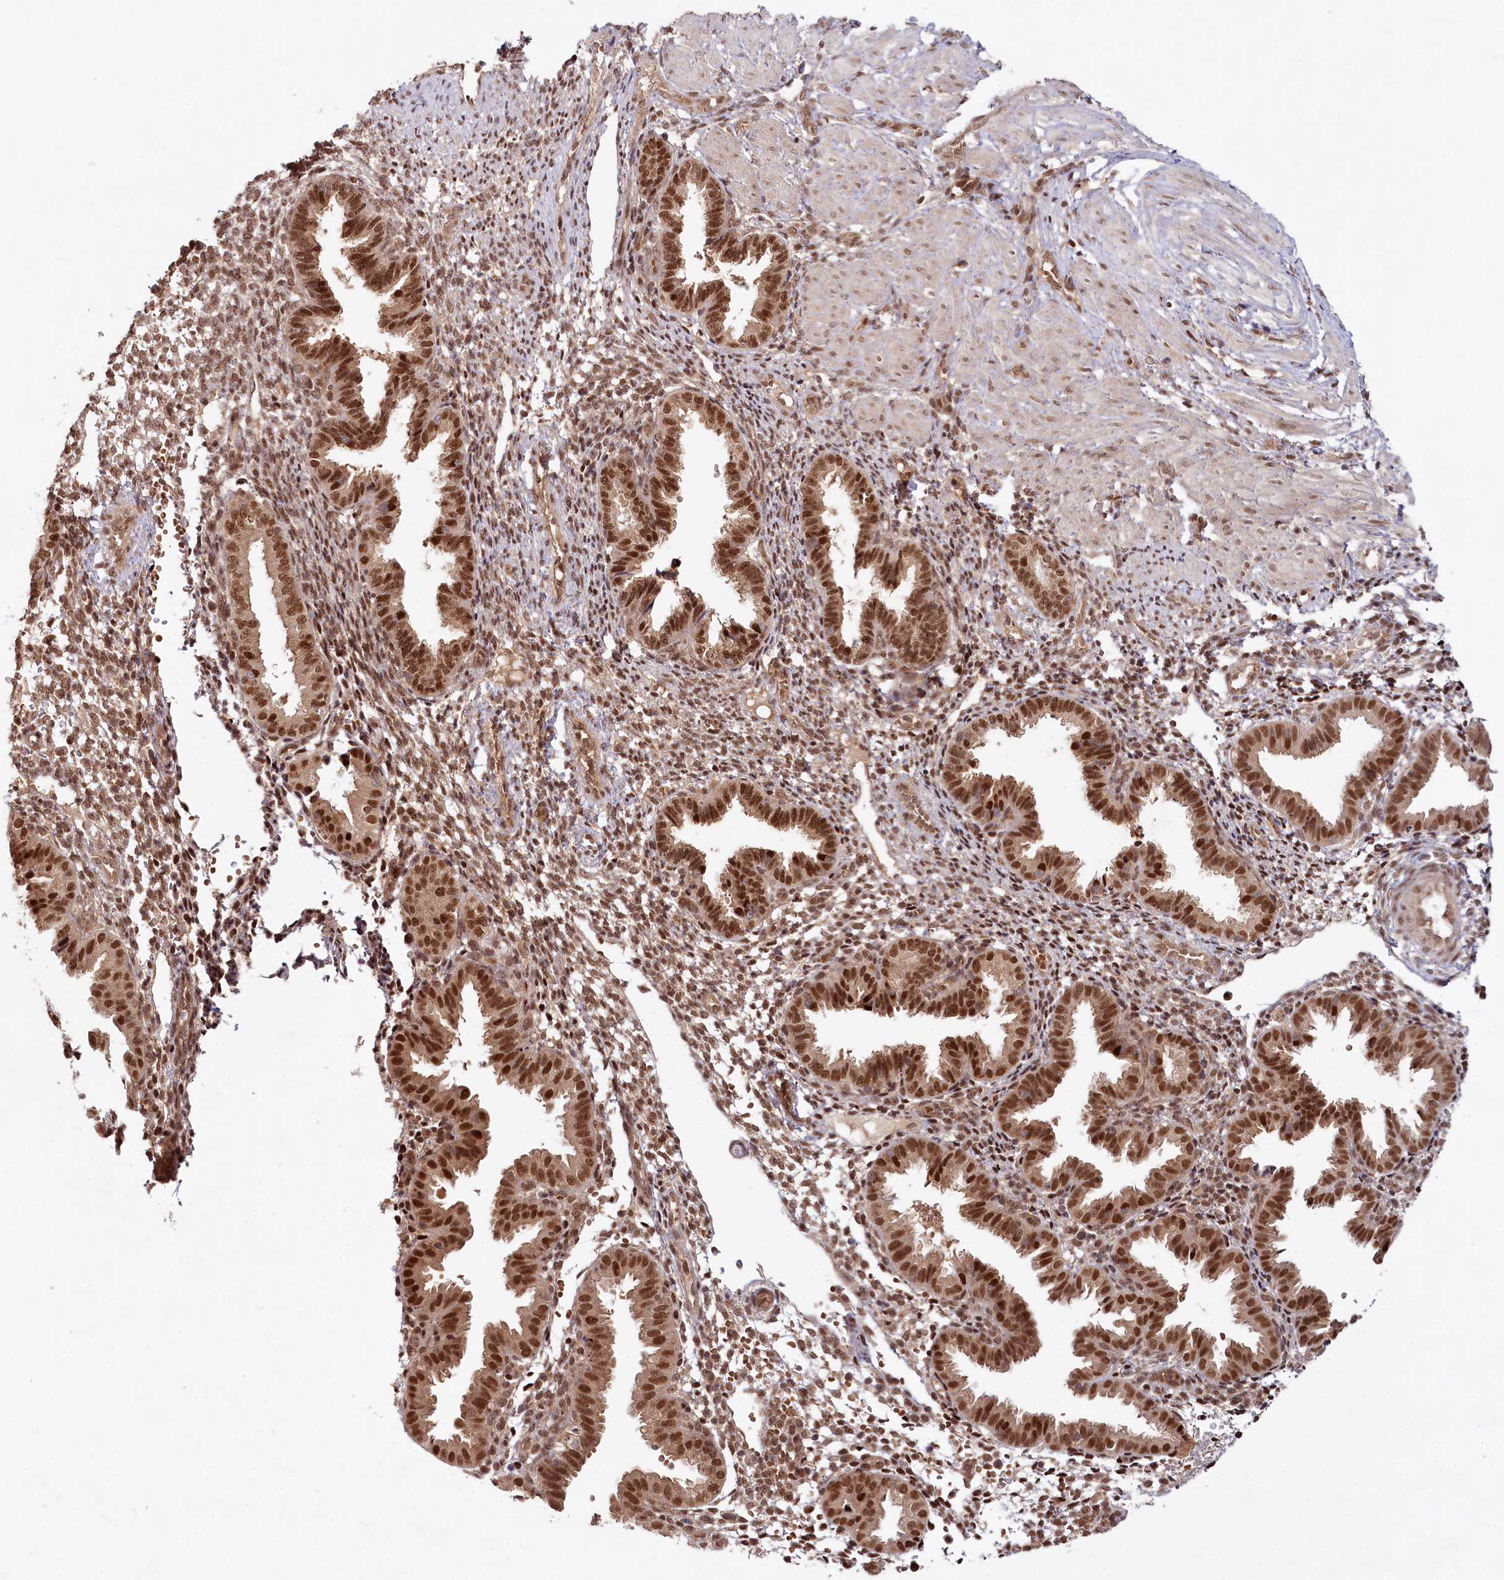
{"staining": {"intensity": "moderate", "quantity": ">75%", "location": "nuclear"}, "tissue": "endometrium", "cell_type": "Cells in endometrial stroma", "image_type": "normal", "snomed": [{"axis": "morphology", "description": "Normal tissue, NOS"}, {"axis": "topography", "description": "Endometrium"}], "caption": "Human endometrium stained for a protein (brown) exhibits moderate nuclear positive positivity in approximately >75% of cells in endometrial stroma.", "gene": "CCDC65", "patient": {"sex": "female", "age": 33}}